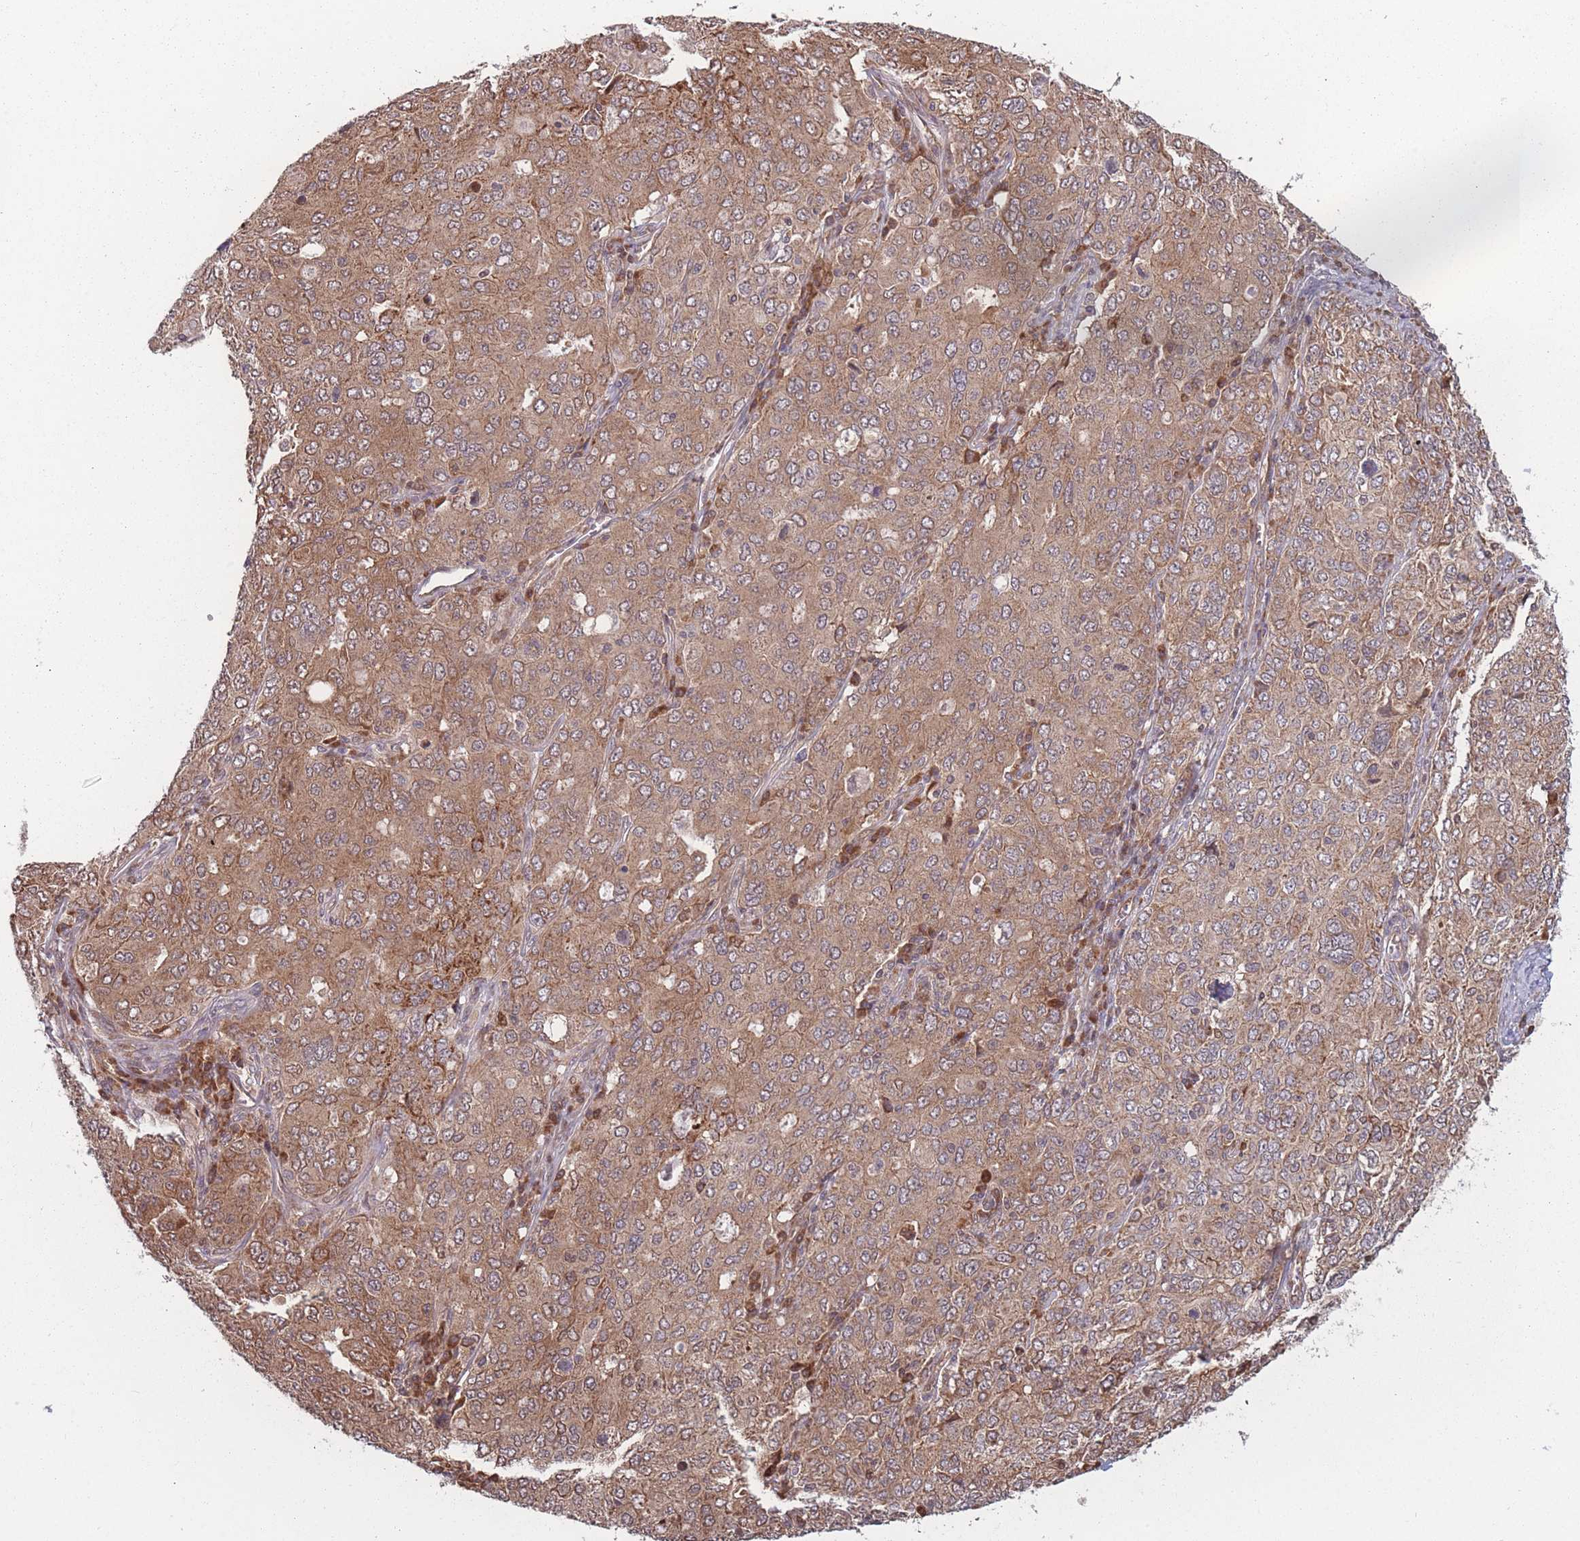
{"staining": {"intensity": "moderate", "quantity": ">75%", "location": "cytoplasmic/membranous"}, "tissue": "ovarian cancer", "cell_type": "Tumor cells", "image_type": "cancer", "snomed": [{"axis": "morphology", "description": "Carcinoma, endometroid"}, {"axis": "topography", "description": "Ovary"}], "caption": "Protein staining demonstrates moderate cytoplasmic/membranous staining in approximately >75% of tumor cells in ovarian endometroid carcinoma.", "gene": "RPS18", "patient": {"sex": "female", "age": 62}}